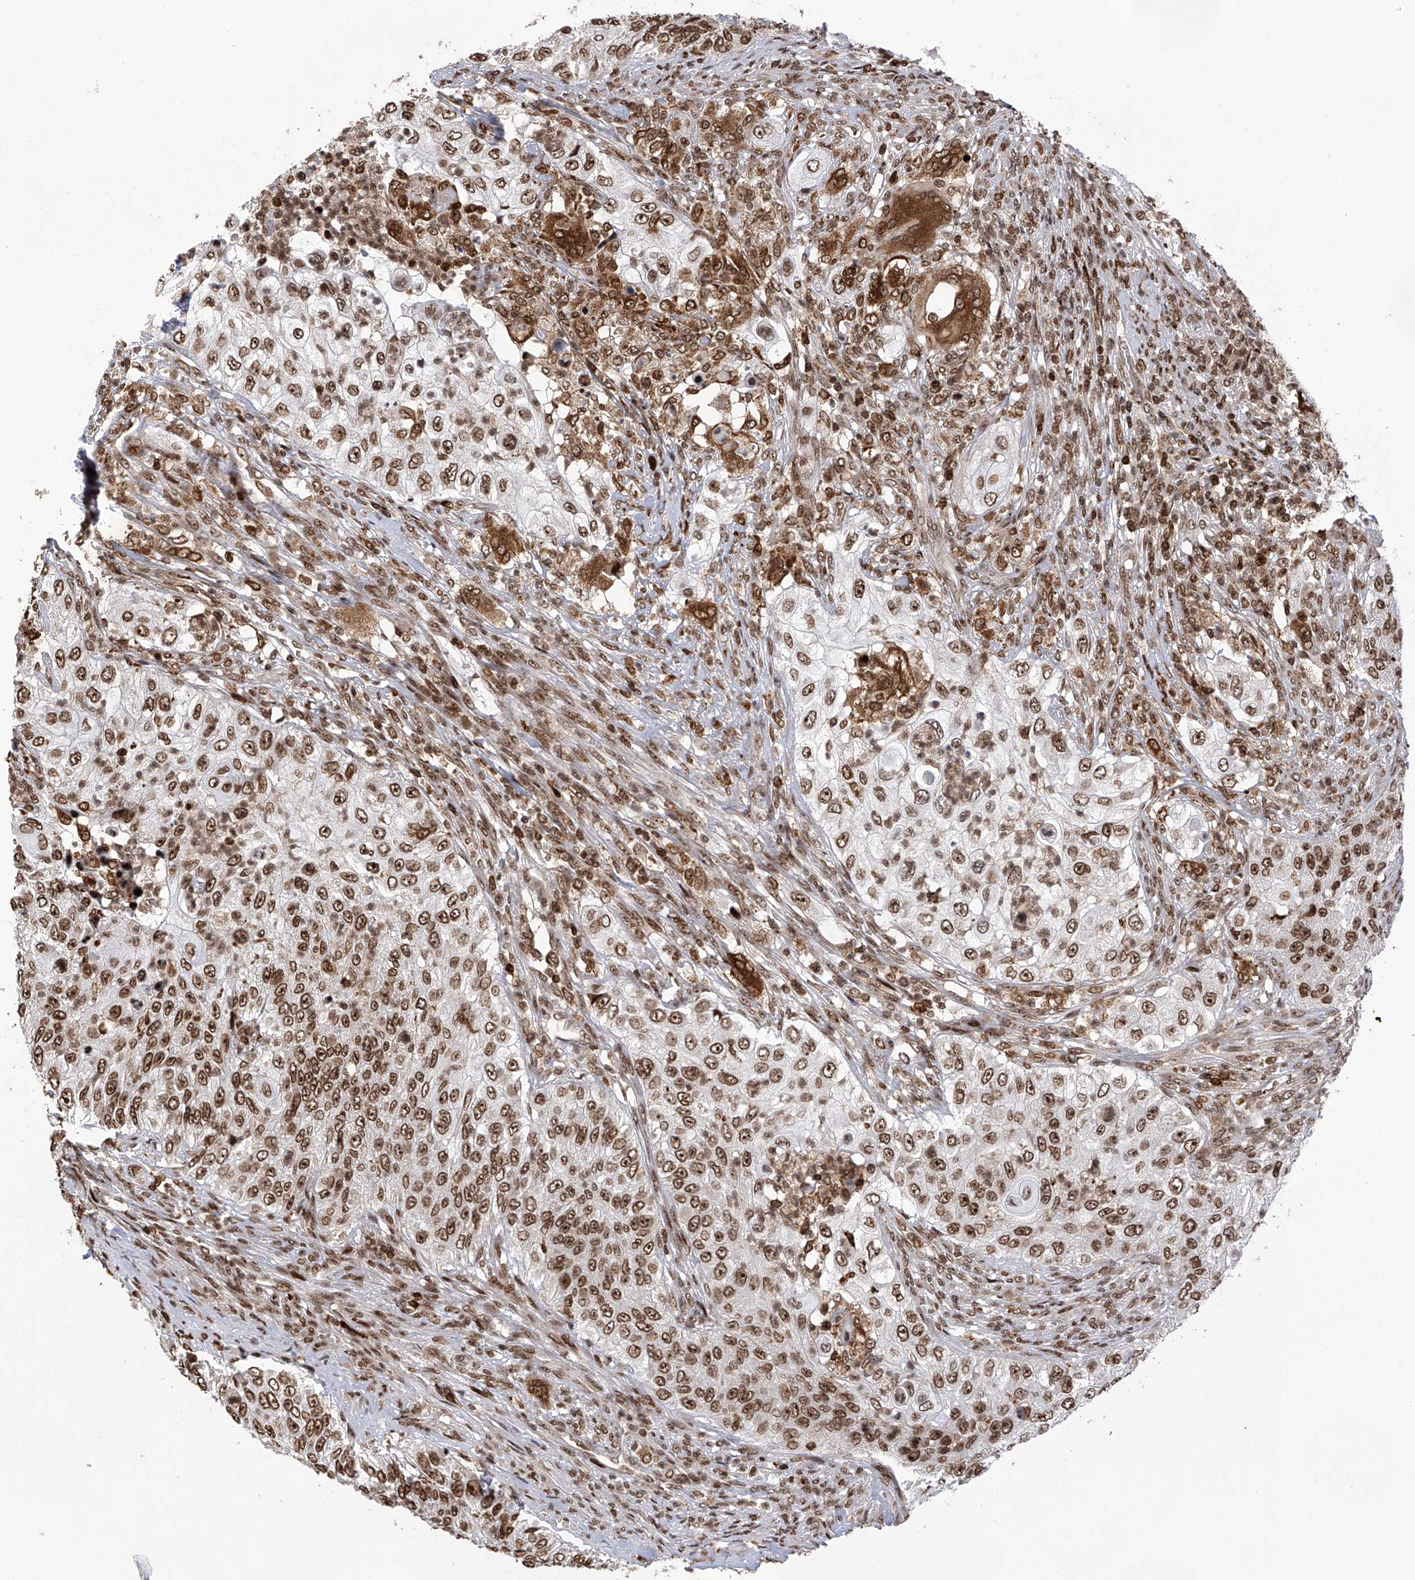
{"staining": {"intensity": "strong", "quantity": ">75%", "location": "nuclear"}, "tissue": "urothelial cancer", "cell_type": "Tumor cells", "image_type": "cancer", "snomed": [{"axis": "morphology", "description": "Urothelial carcinoma, High grade"}, {"axis": "topography", "description": "Urinary bladder"}], "caption": "The histopathology image shows staining of urothelial cancer, revealing strong nuclear protein staining (brown color) within tumor cells.", "gene": "PAK1IP1", "patient": {"sex": "female", "age": 60}}